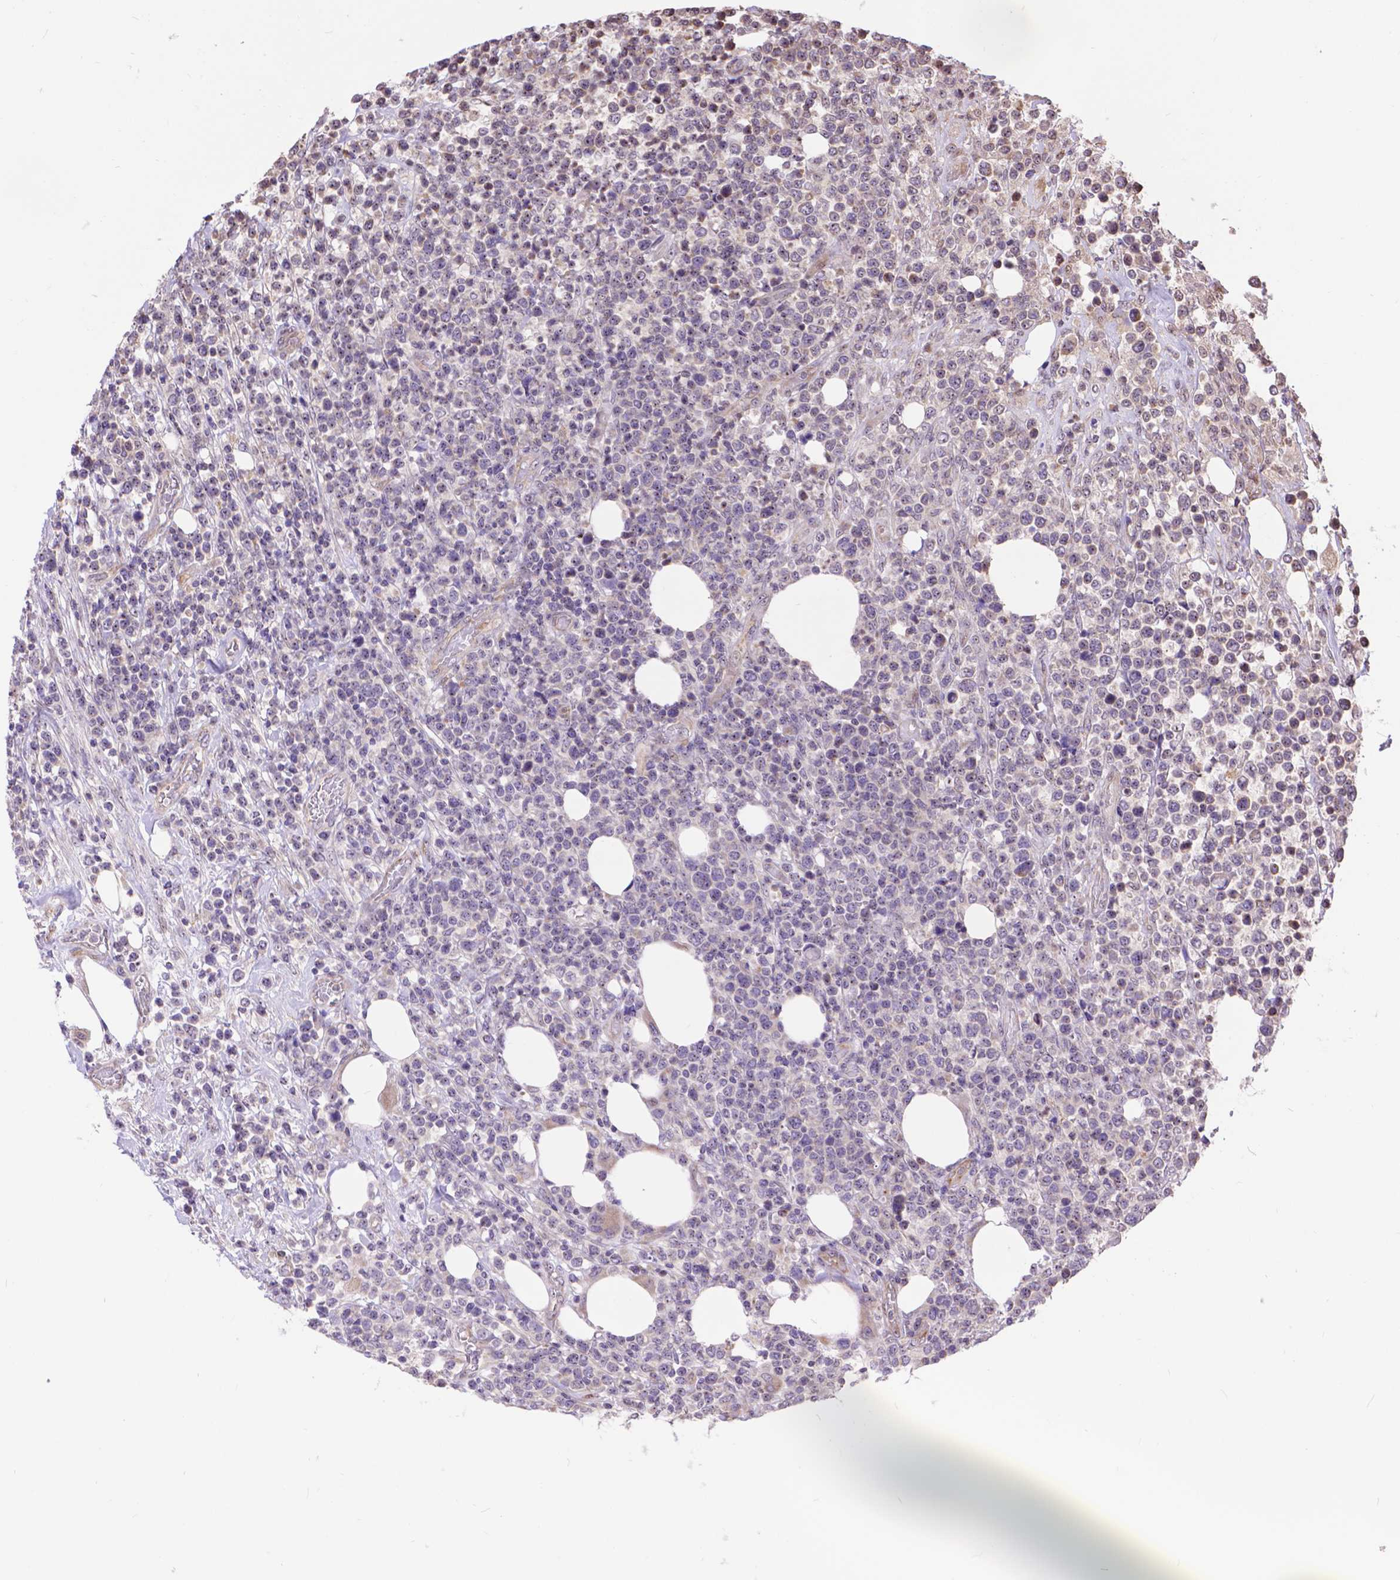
{"staining": {"intensity": "negative", "quantity": "none", "location": "none"}, "tissue": "lymphoma", "cell_type": "Tumor cells", "image_type": "cancer", "snomed": [{"axis": "morphology", "description": "Malignant lymphoma, non-Hodgkin's type, High grade"}, {"axis": "topography", "description": "Soft tissue"}], "caption": "This is an IHC photomicrograph of malignant lymphoma, non-Hodgkin's type (high-grade). There is no positivity in tumor cells.", "gene": "TMEM135", "patient": {"sex": "female", "age": 56}}